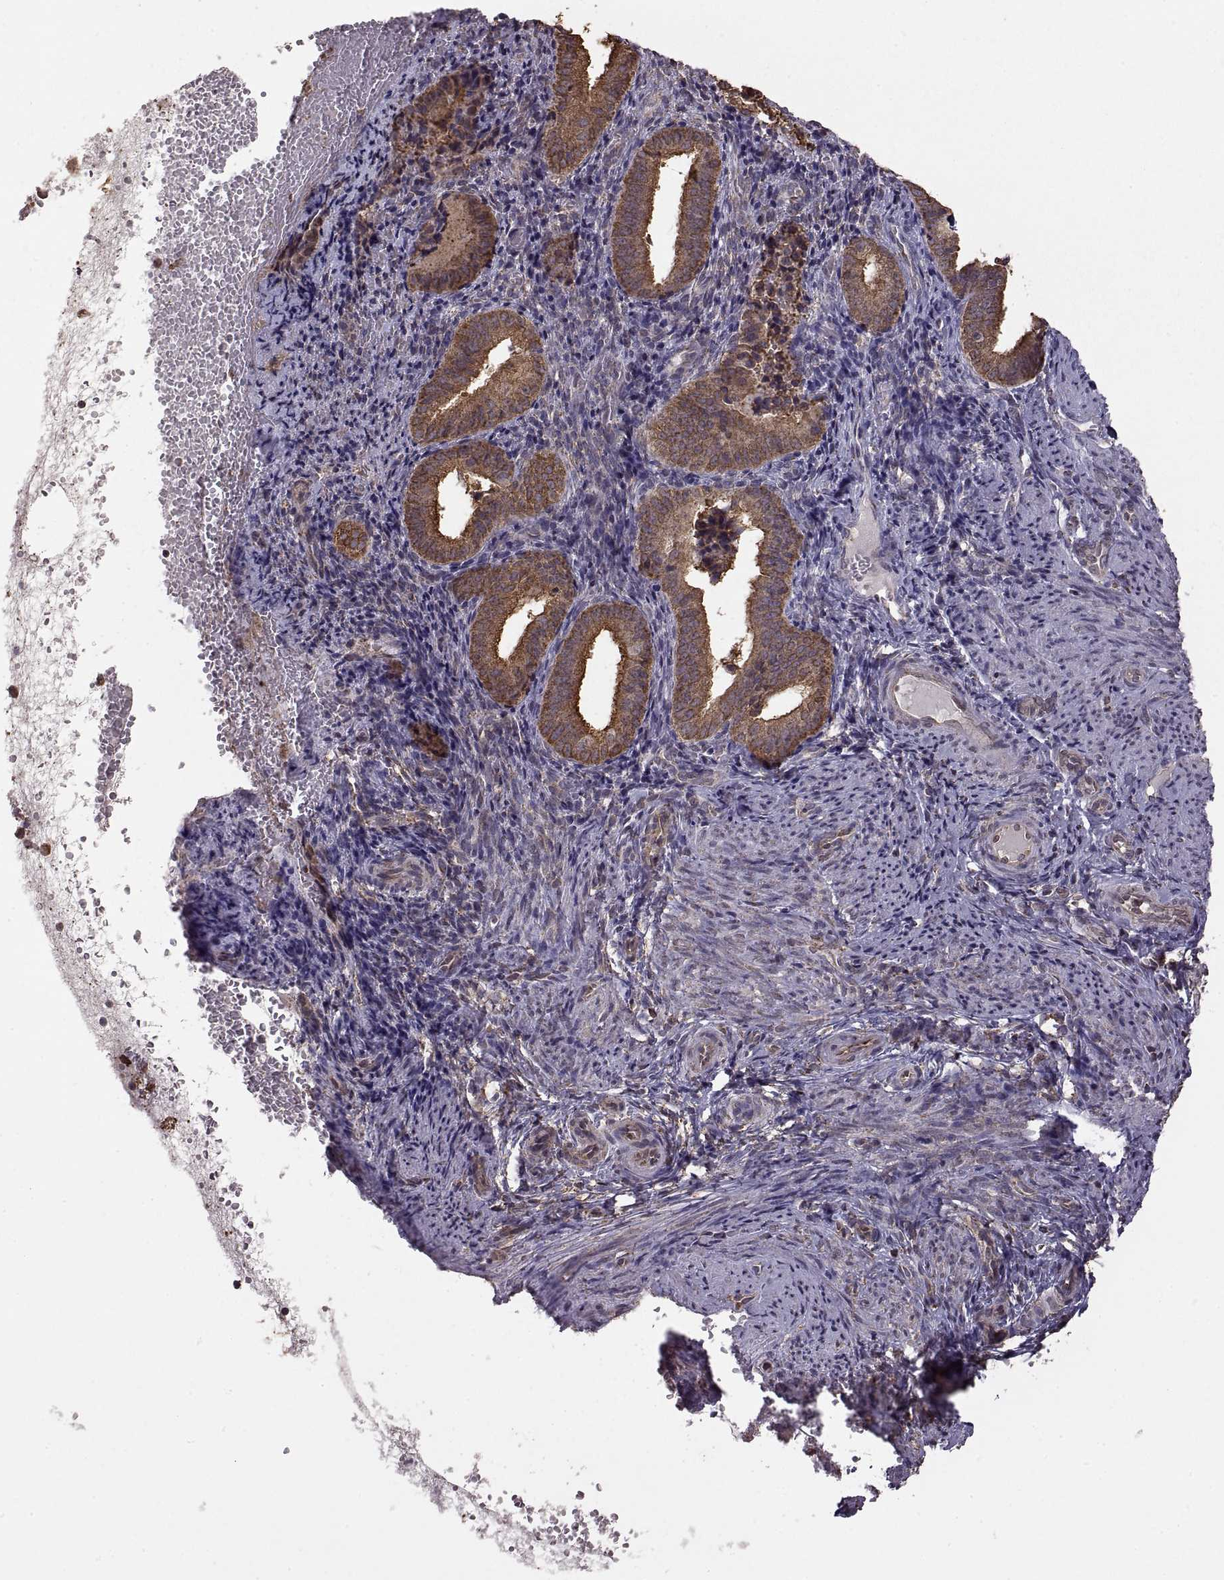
{"staining": {"intensity": "weak", "quantity": "<25%", "location": "cytoplasmic/membranous"}, "tissue": "endometrium", "cell_type": "Cells in endometrial stroma", "image_type": "normal", "snomed": [{"axis": "morphology", "description": "Normal tissue, NOS"}, {"axis": "topography", "description": "Endometrium"}], "caption": "Image shows no protein expression in cells in endometrial stroma of benign endometrium.", "gene": "PDIA3", "patient": {"sex": "female", "age": 42}}